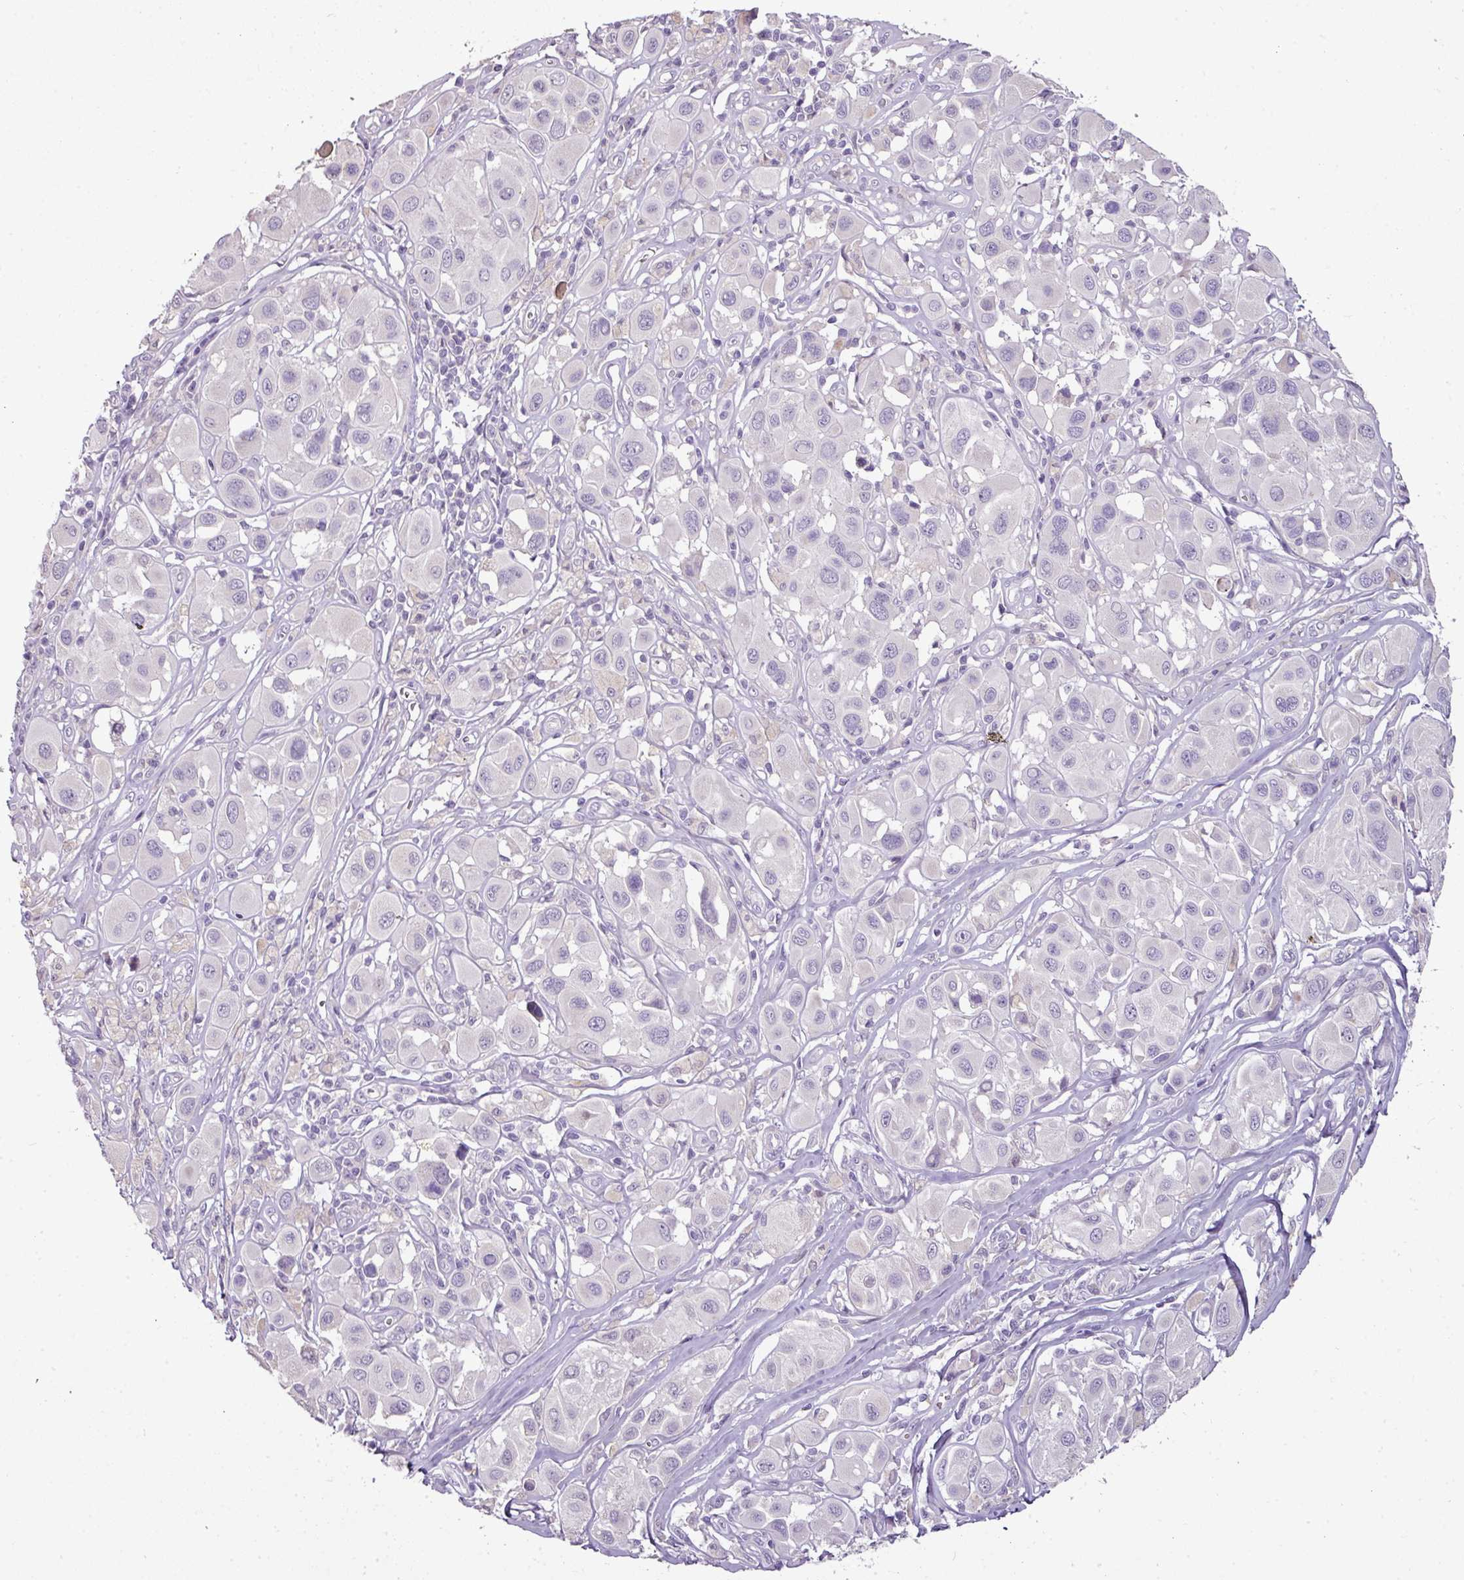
{"staining": {"intensity": "negative", "quantity": "none", "location": "none"}, "tissue": "melanoma", "cell_type": "Tumor cells", "image_type": "cancer", "snomed": [{"axis": "morphology", "description": "Malignant melanoma, Metastatic site"}, {"axis": "topography", "description": "Skin"}], "caption": "This photomicrograph is of melanoma stained with IHC to label a protein in brown with the nuclei are counter-stained blue. There is no staining in tumor cells.", "gene": "BRINP2", "patient": {"sex": "male", "age": 41}}